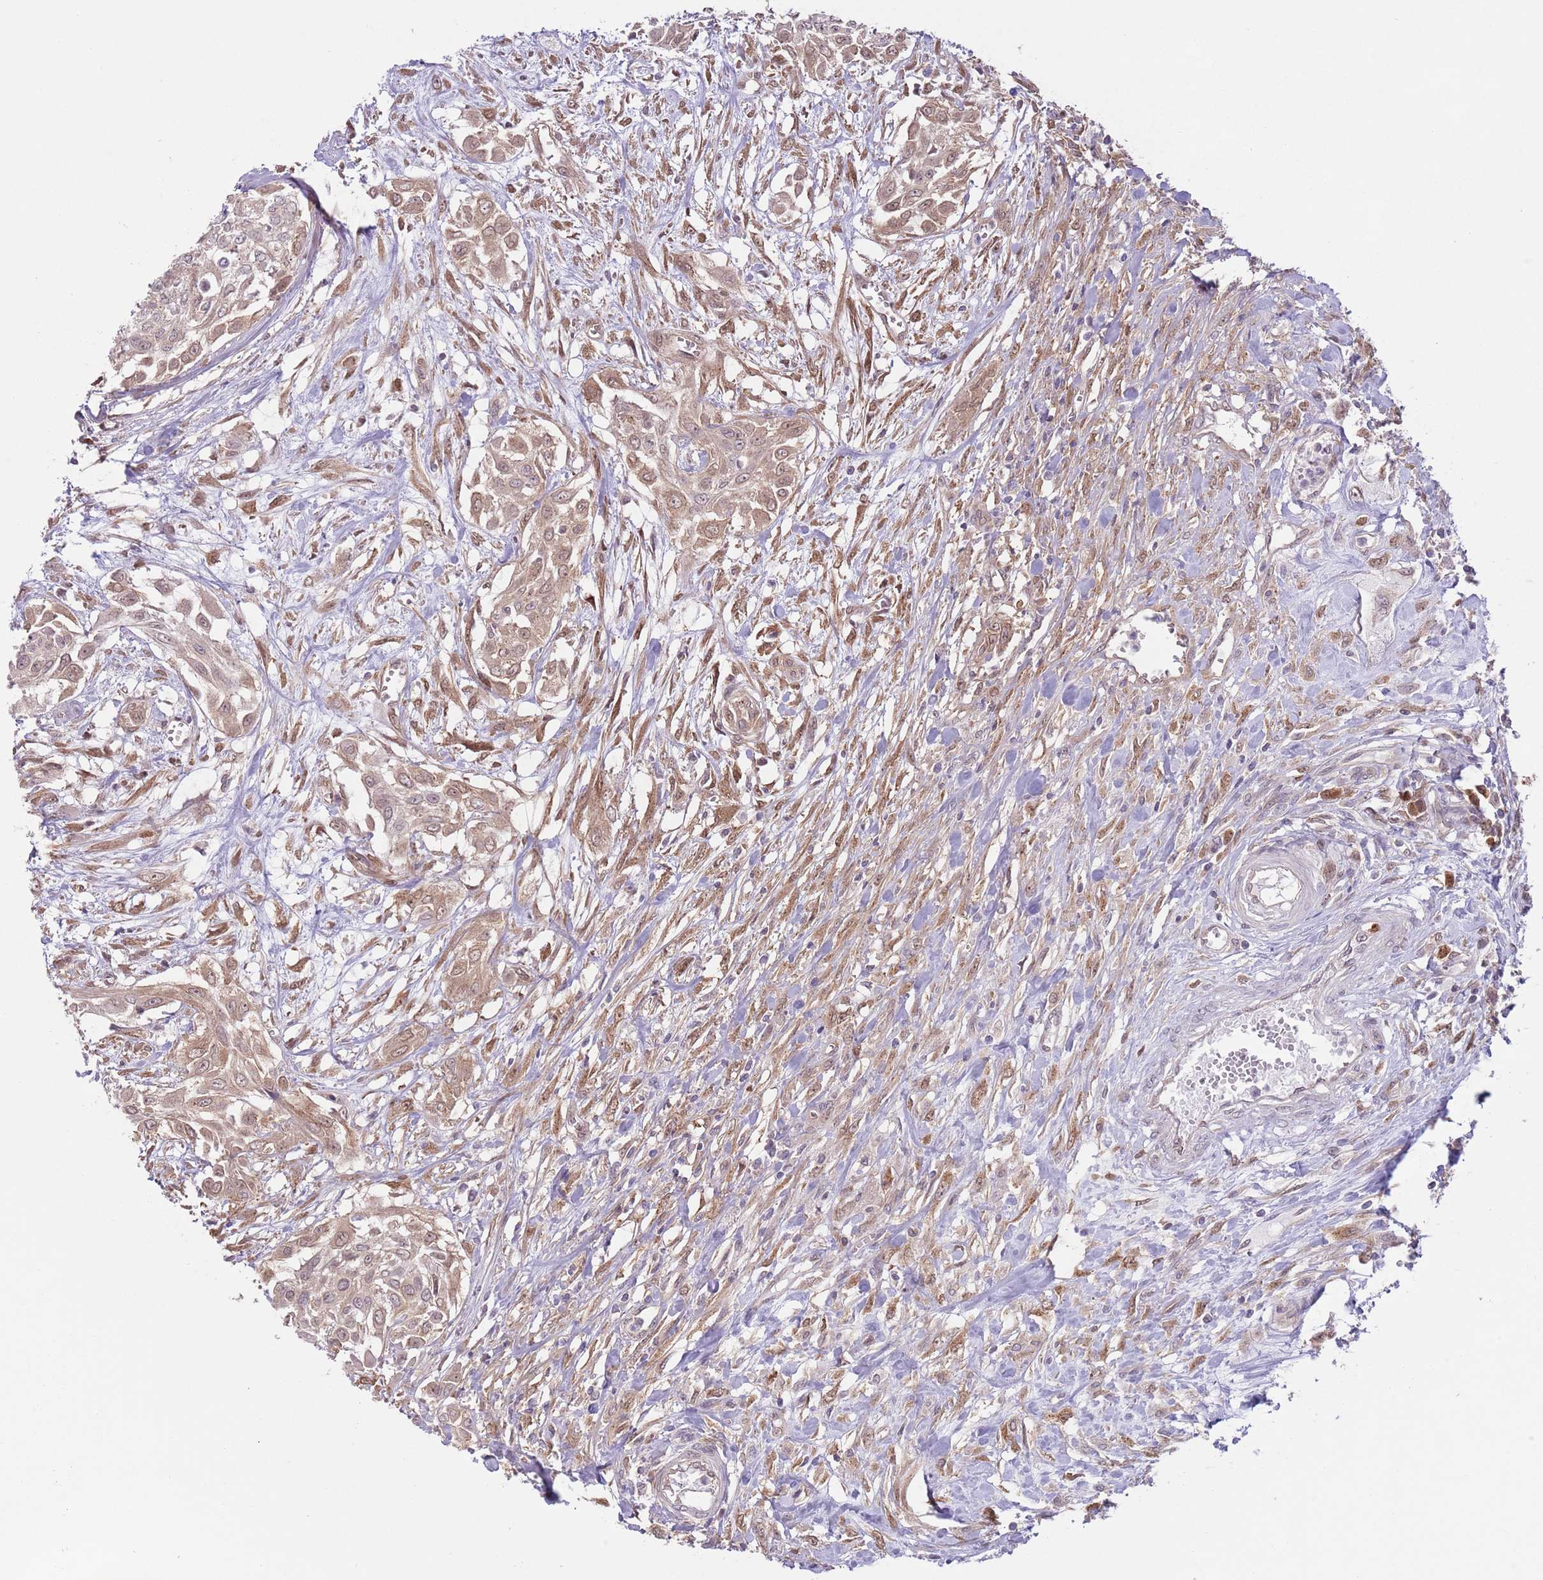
{"staining": {"intensity": "weak", "quantity": ">75%", "location": "cytoplasmic/membranous"}, "tissue": "urothelial cancer", "cell_type": "Tumor cells", "image_type": "cancer", "snomed": [{"axis": "morphology", "description": "Urothelial carcinoma, High grade"}, {"axis": "topography", "description": "Urinary bladder"}], "caption": "A micrograph showing weak cytoplasmic/membranous positivity in about >75% of tumor cells in urothelial cancer, as visualized by brown immunohistochemical staining.", "gene": "COPE", "patient": {"sex": "male", "age": 57}}